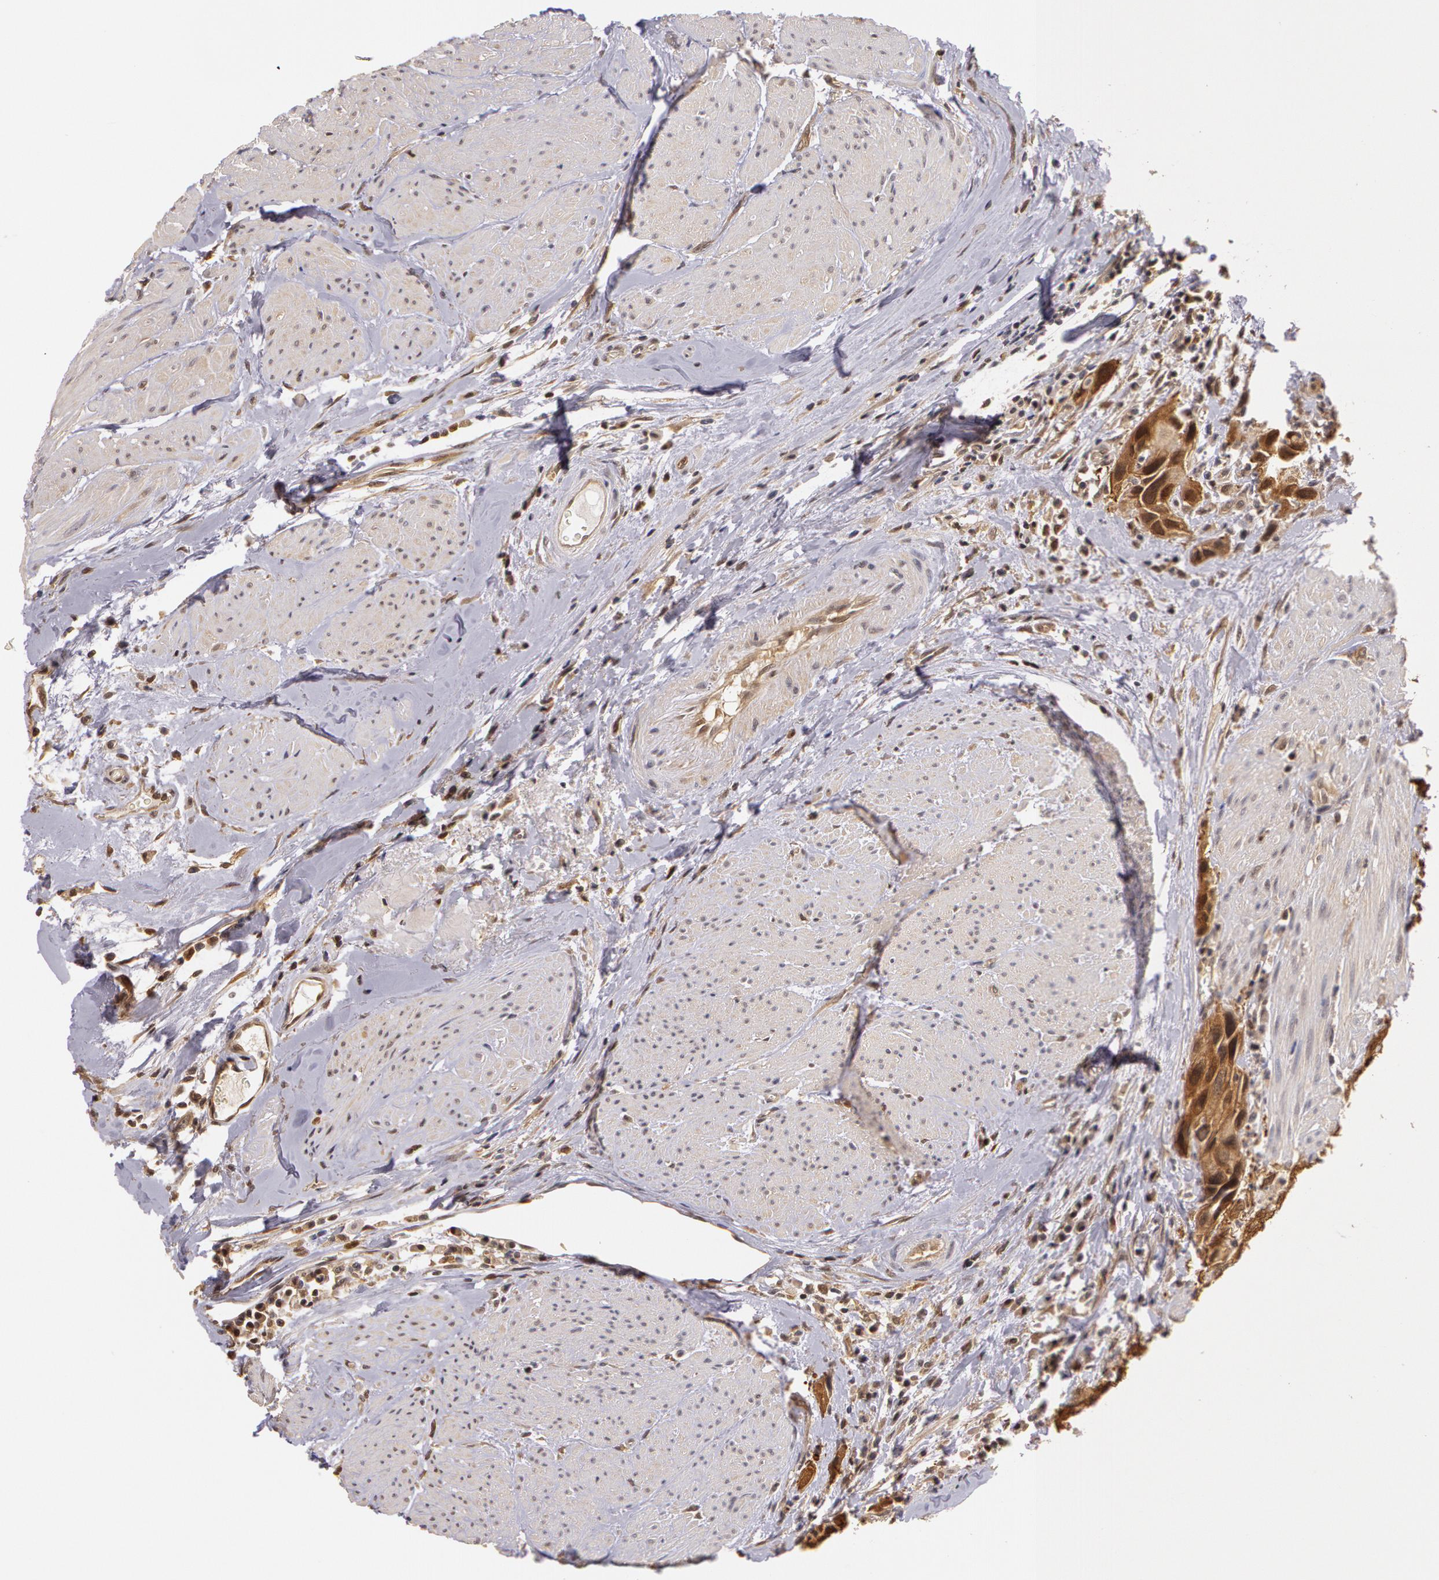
{"staining": {"intensity": "moderate", "quantity": ">75%", "location": "cytoplasmic/membranous"}, "tissue": "urothelial cancer", "cell_type": "Tumor cells", "image_type": "cancer", "snomed": [{"axis": "morphology", "description": "Urothelial carcinoma, High grade"}, {"axis": "topography", "description": "Urinary bladder"}], "caption": "Protein expression analysis of human urothelial carcinoma (high-grade) reveals moderate cytoplasmic/membranous staining in approximately >75% of tumor cells.", "gene": "AHSA1", "patient": {"sex": "male", "age": 66}}